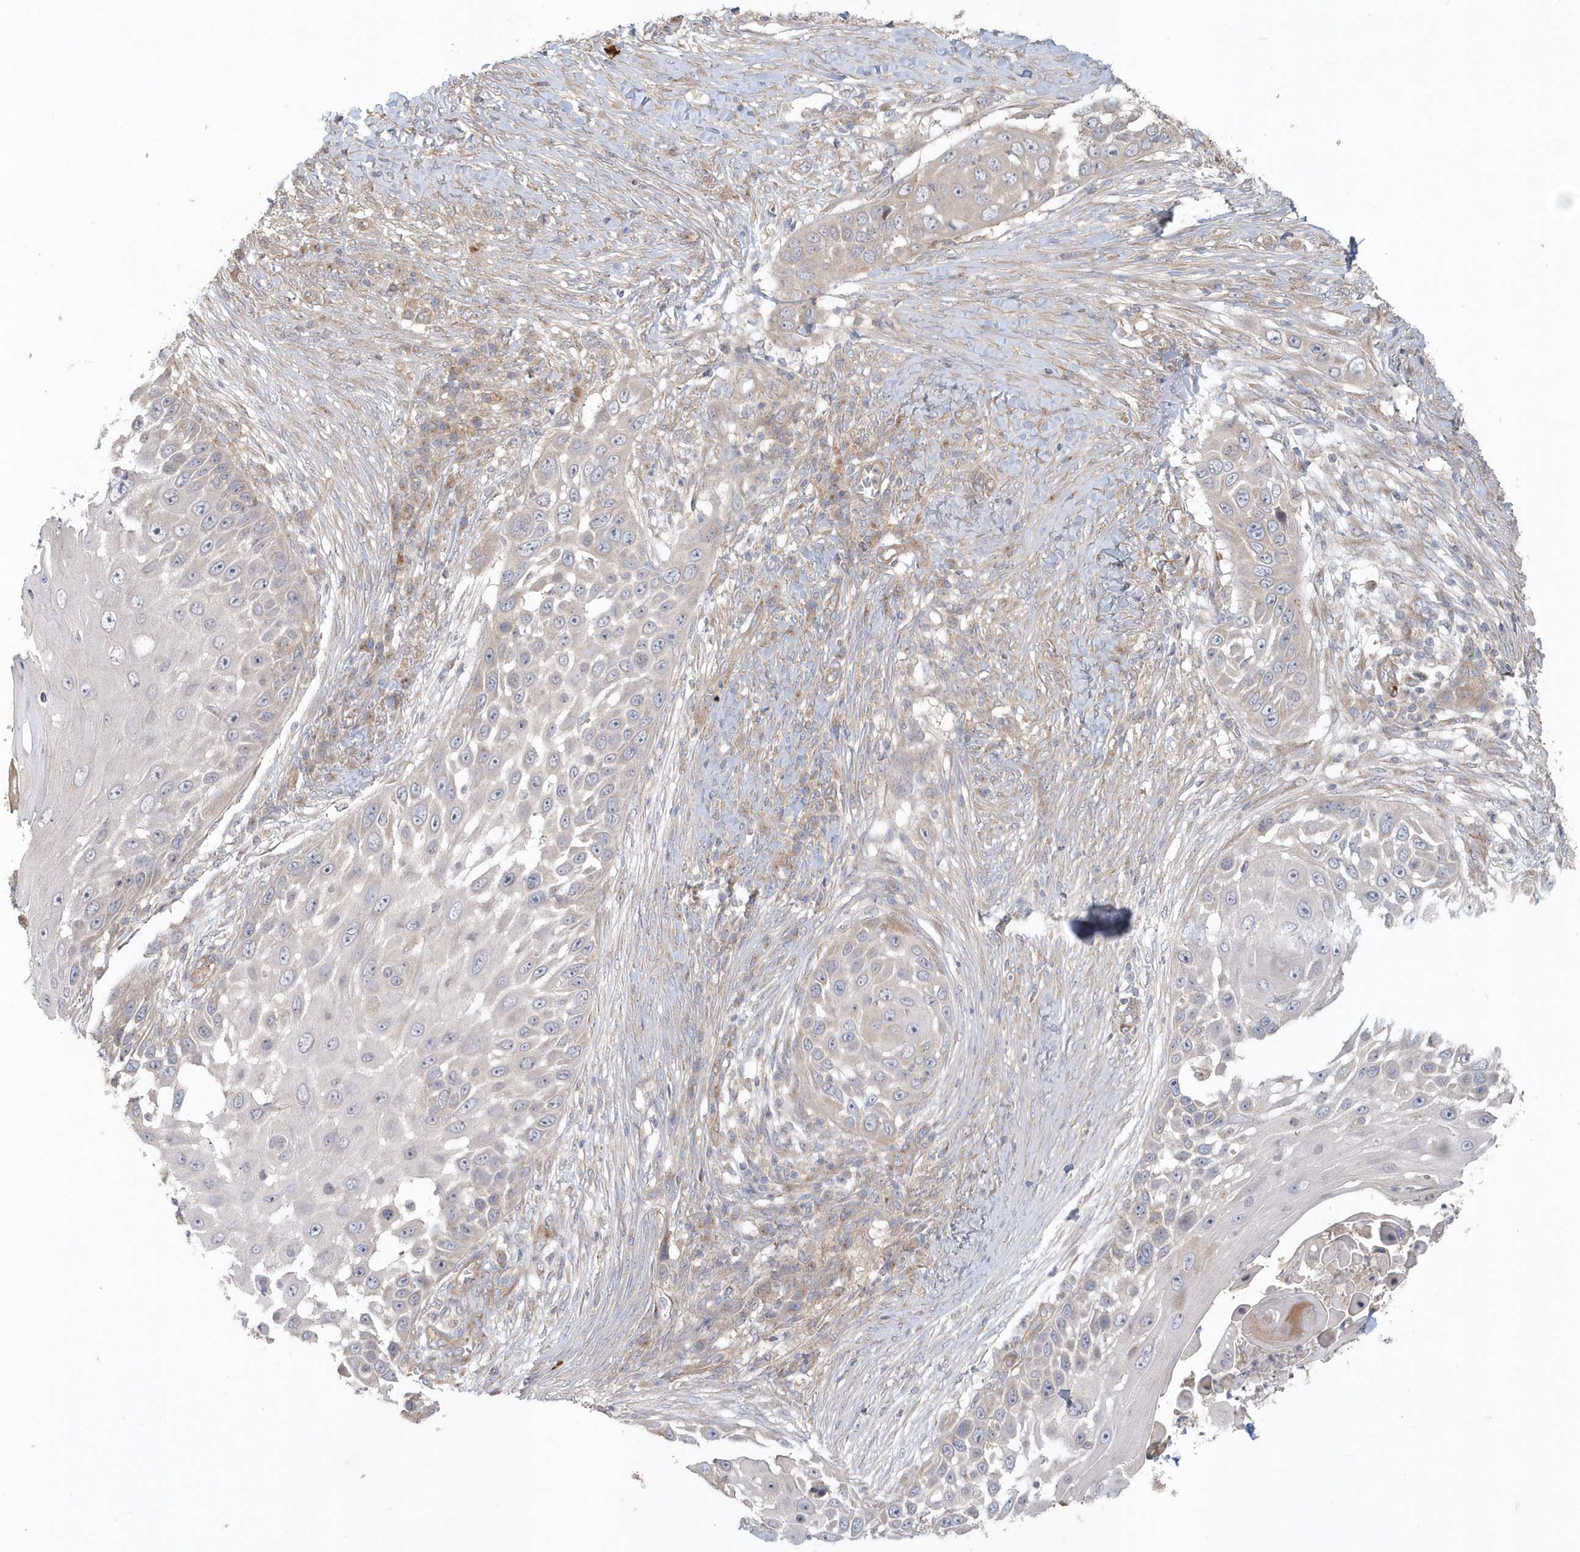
{"staining": {"intensity": "negative", "quantity": "none", "location": "none"}, "tissue": "skin cancer", "cell_type": "Tumor cells", "image_type": "cancer", "snomed": [{"axis": "morphology", "description": "Squamous cell carcinoma, NOS"}, {"axis": "topography", "description": "Skin"}], "caption": "IHC photomicrograph of neoplastic tissue: skin squamous cell carcinoma stained with DAB displays no significant protein expression in tumor cells.", "gene": "ACTR1A", "patient": {"sex": "female", "age": 44}}